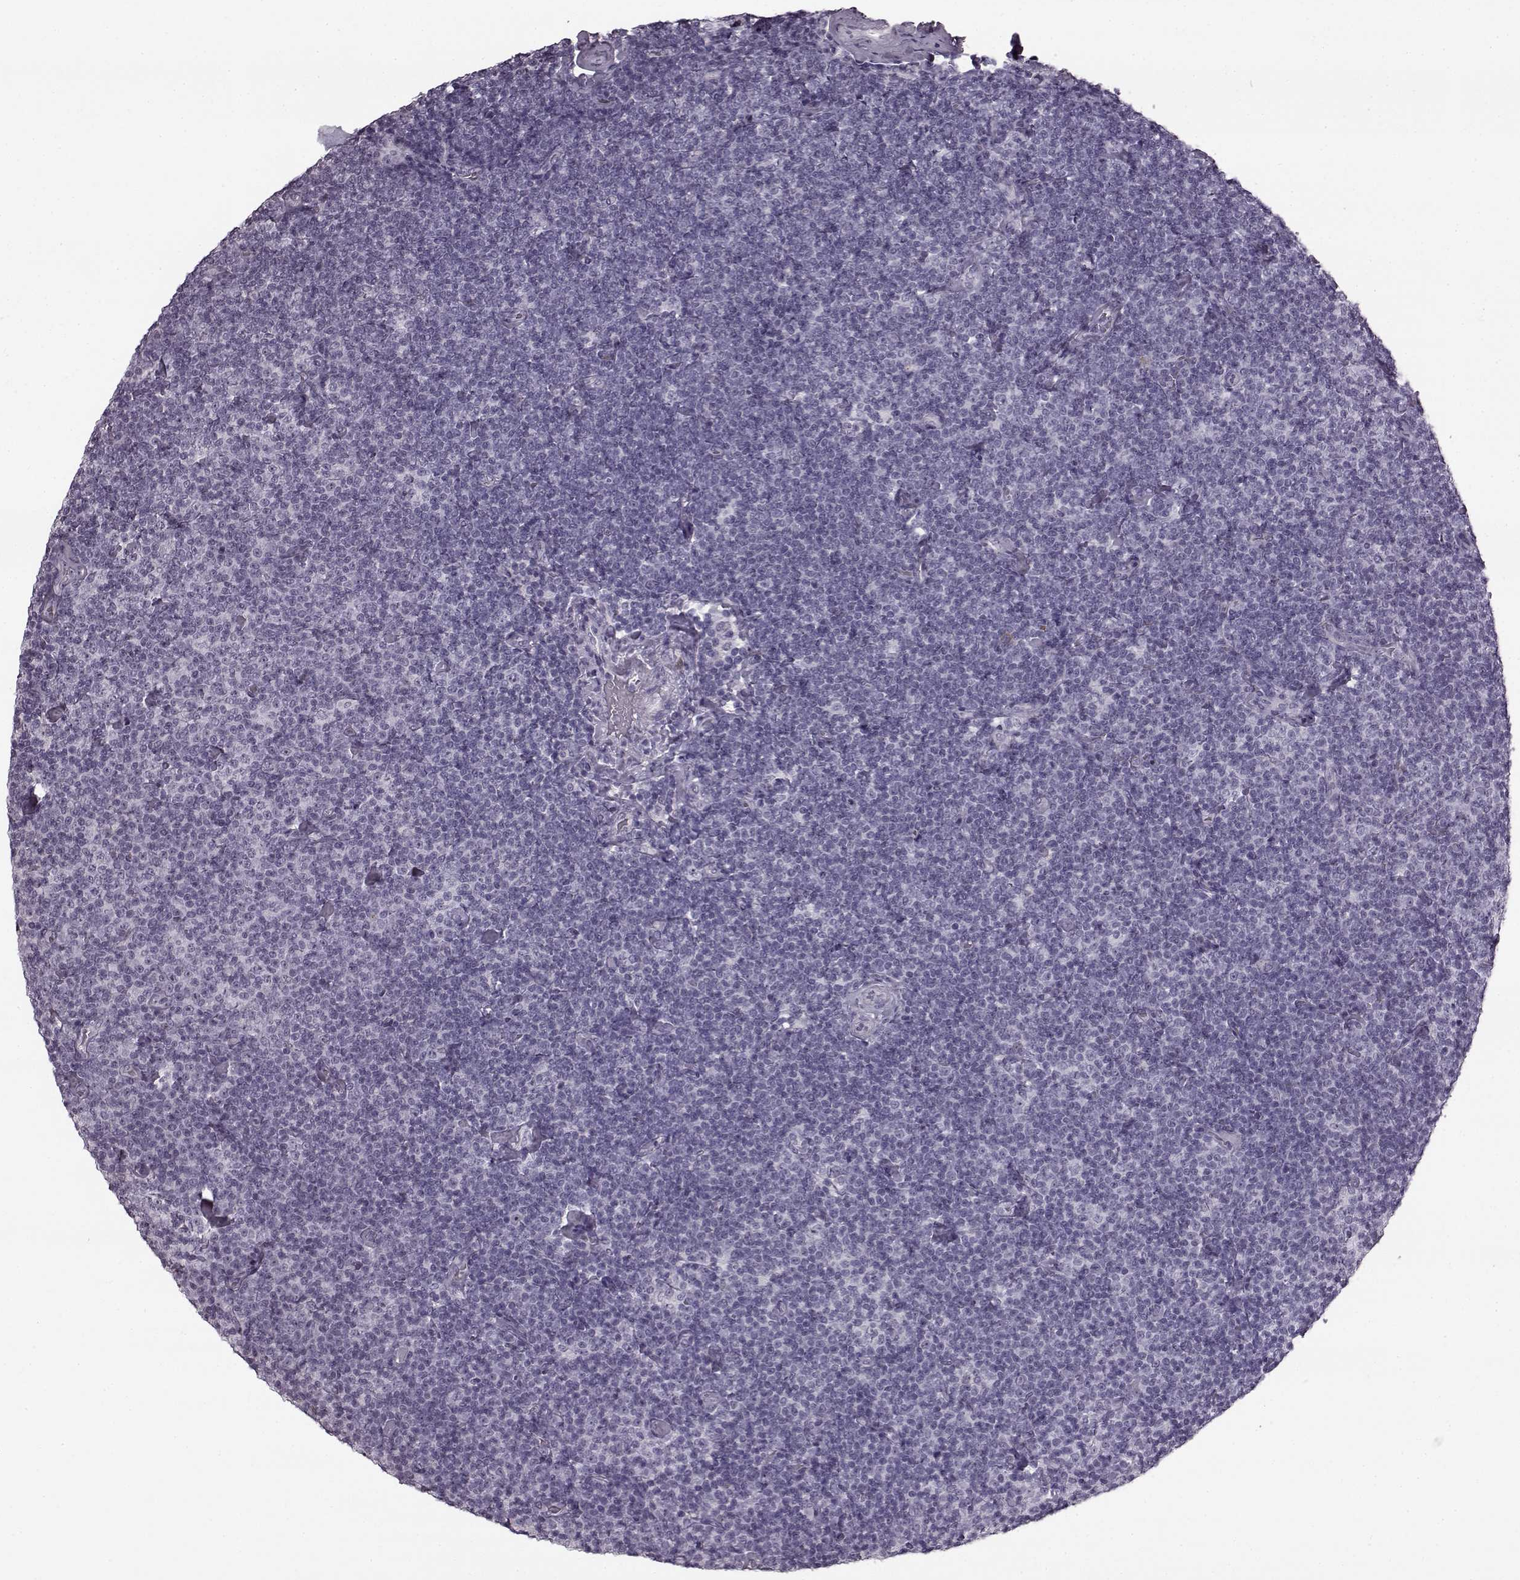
{"staining": {"intensity": "negative", "quantity": "none", "location": "none"}, "tissue": "lymphoma", "cell_type": "Tumor cells", "image_type": "cancer", "snomed": [{"axis": "morphology", "description": "Malignant lymphoma, non-Hodgkin's type, Low grade"}, {"axis": "topography", "description": "Lymph node"}], "caption": "An image of lymphoma stained for a protein shows no brown staining in tumor cells.", "gene": "PRPH2", "patient": {"sex": "male", "age": 81}}